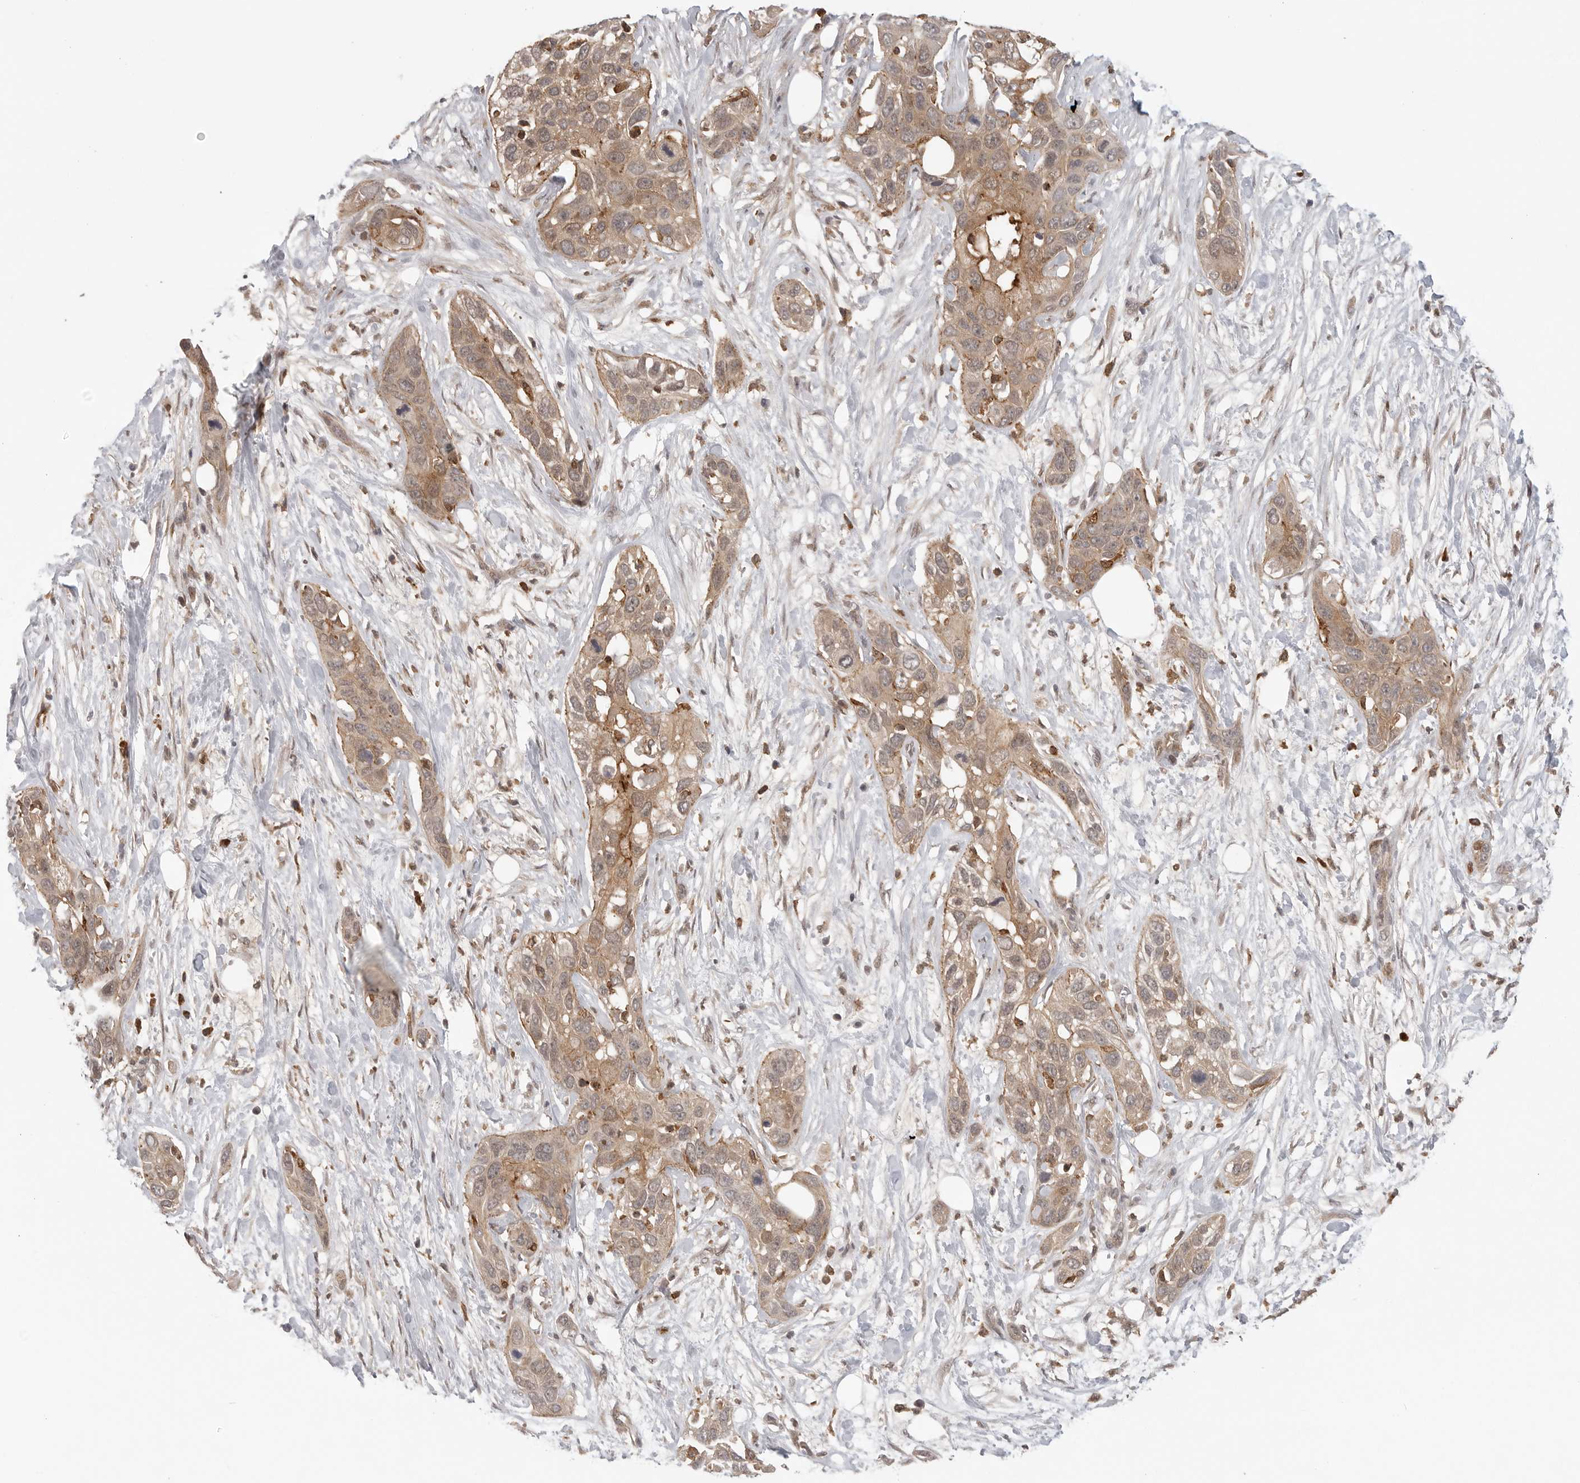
{"staining": {"intensity": "moderate", "quantity": ">75%", "location": "cytoplasmic/membranous"}, "tissue": "pancreatic cancer", "cell_type": "Tumor cells", "image_type": "cancer", "snomed": [{"axis": "morphology", "description": "Adenocarcinoma, NOS"}, {"axis": "topography", "description": "Pancreas"}], "caption": "Human pancreatic cancer (adenocarcinoma) stained with a protein marker reveals moderate staining in tumor cells.", "gene": "DBNL", "patient": {"sex": "female", "age": 60}}